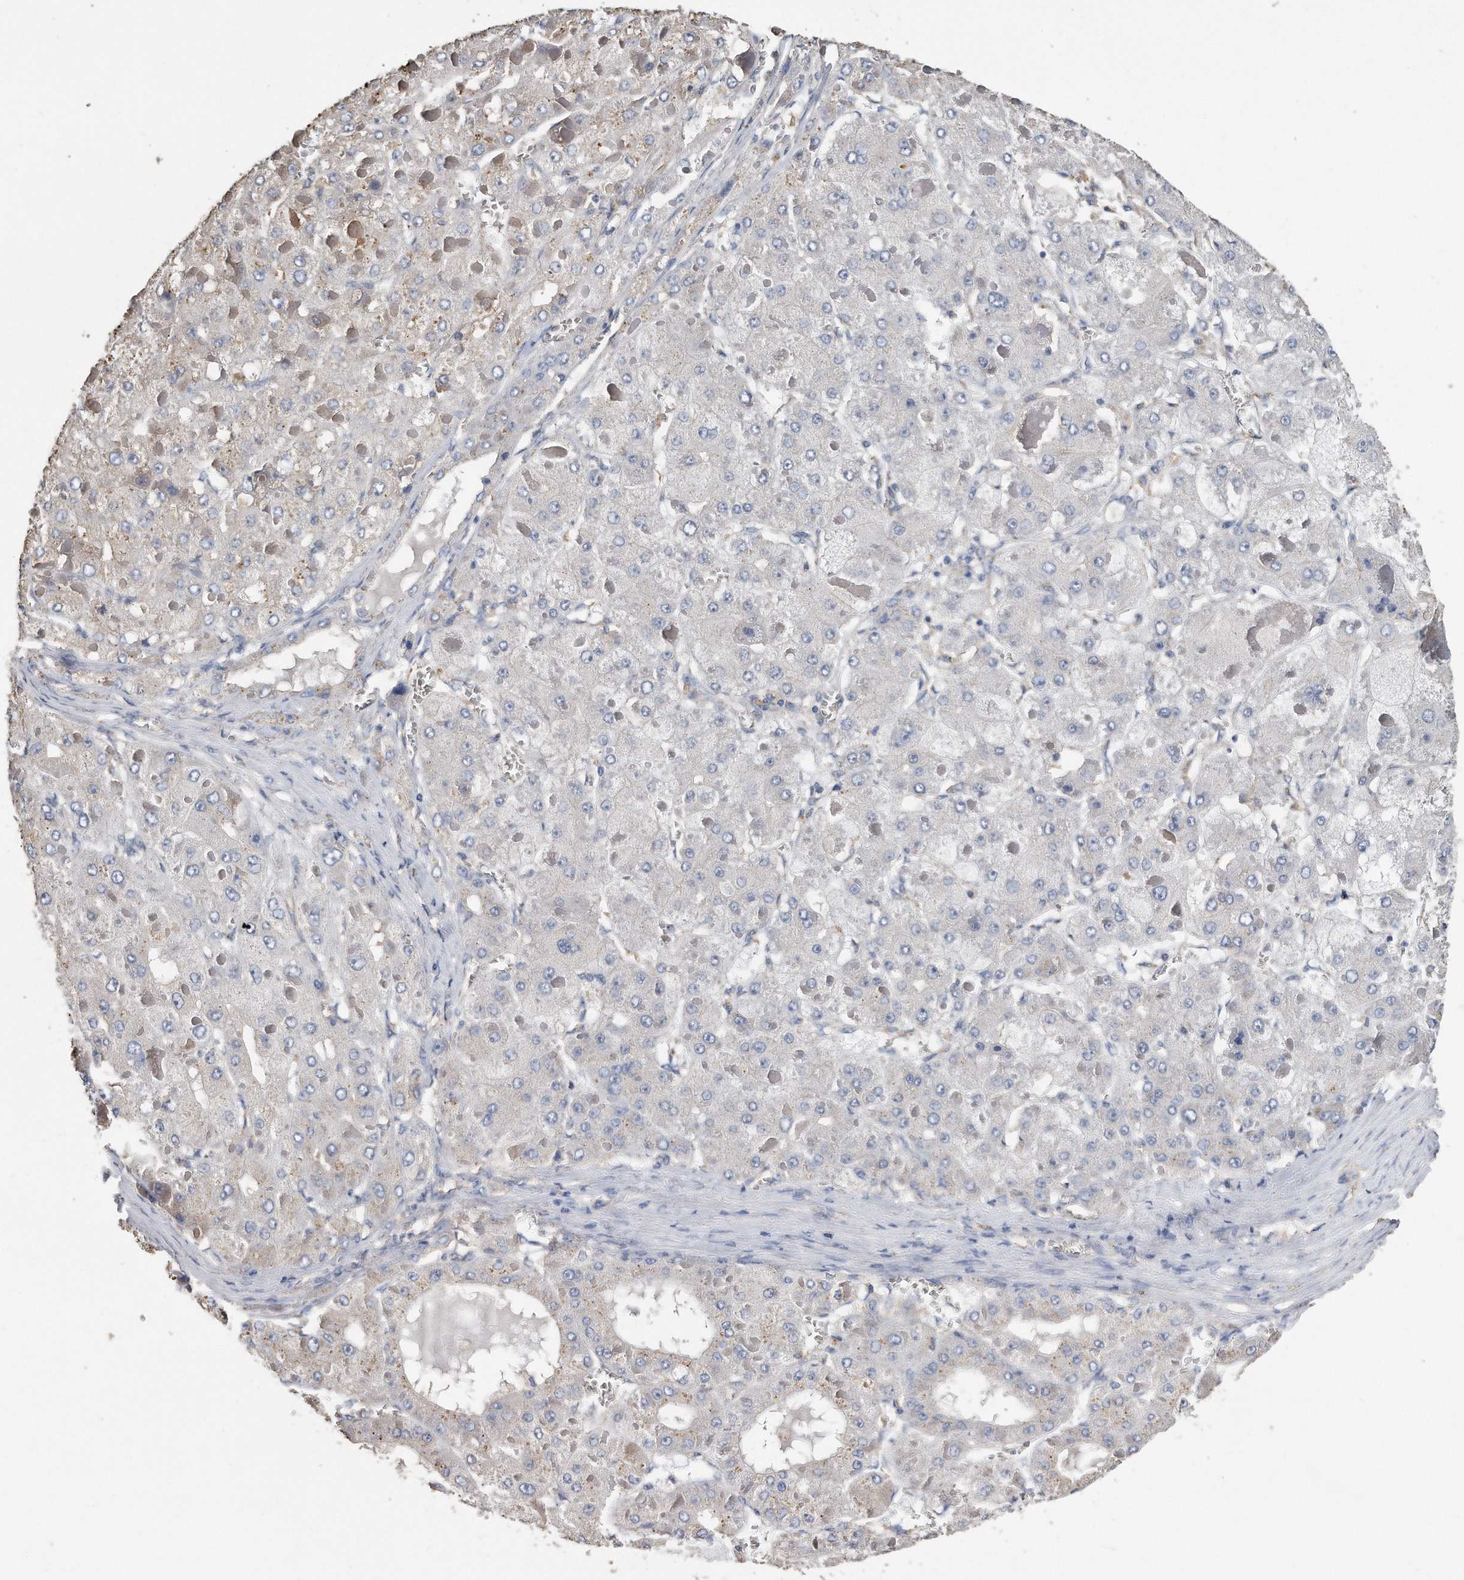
{"staining": {"intensity": "negative", "quantity": "none", "location": "none"}, "tissue": "liver cancer", "cell_type": "Tumor cells", "image_type": "cancer", "snomed": [{"axis": "morphology", "description": "Carcinoma, Hepatocellular, NOS"}, {"axis": "topography", "description": "Liver"}], "caption": "This is an immunohistochemistry image of liver cancer (hepatocellular carcinoma). There is no positivity in tumor cells.", "gene": "CDCP1", "patient": {"sex": "female", "age": 73}}